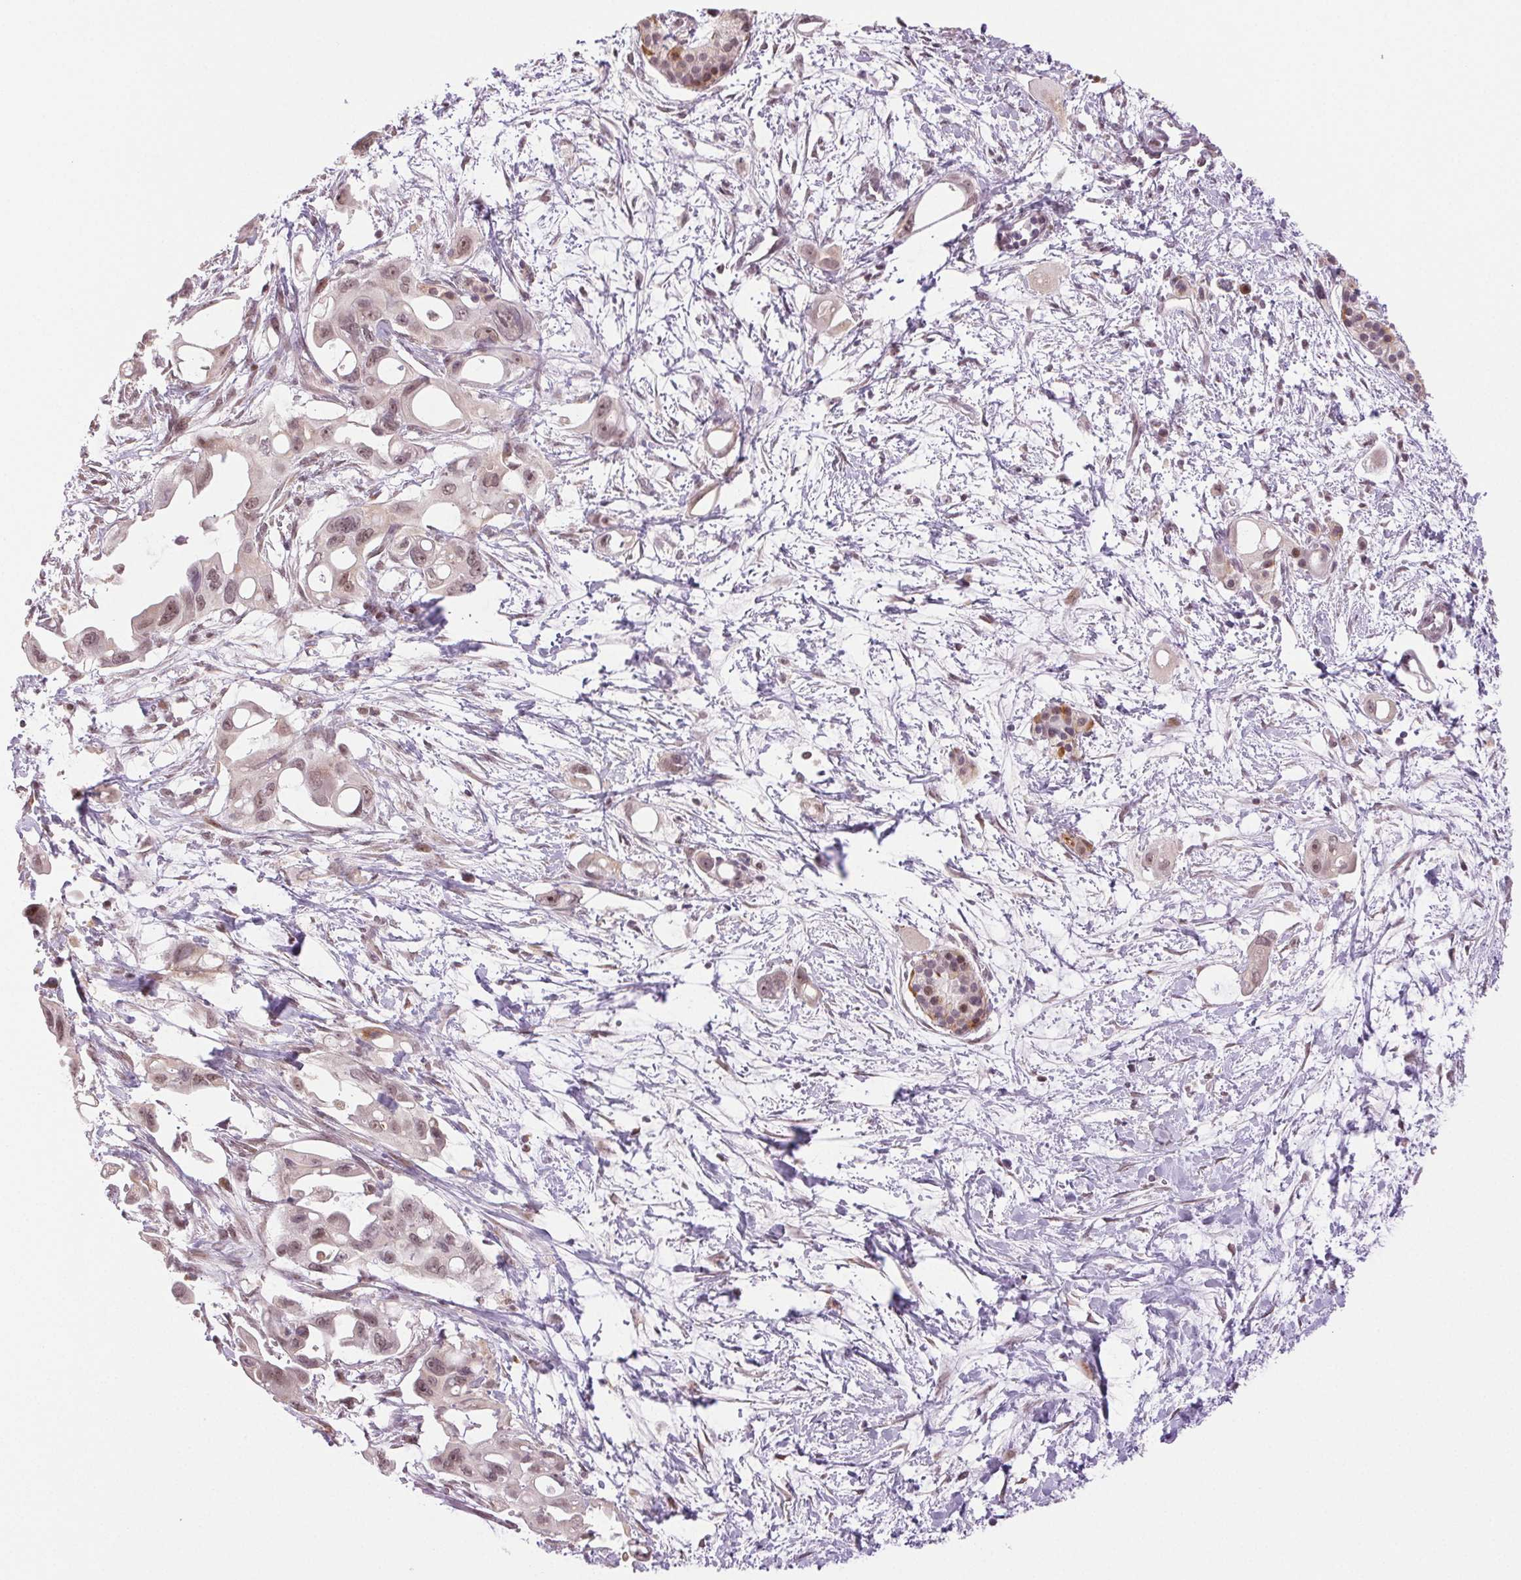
{"staining": {"intensity": "weak", "quantity": ">75%", "location": "nuclear"}, "tissue": "pancreatic cancer", "cell_type": "Tumor cells", "image_type": "cancer", "snomed": [{"axis": "morphology", "description": "Adenocarcinoma, NOS"}, {"axis": "topography", "description": "Pancreas"}], "caption": "IHC of human adenocarcinoma (pancreatic) reveals low levels of weak nuclear expression in about >75% of tumor cells.", "gene": "GRHL3", "patient": {"sex": "male", "age": 61}}